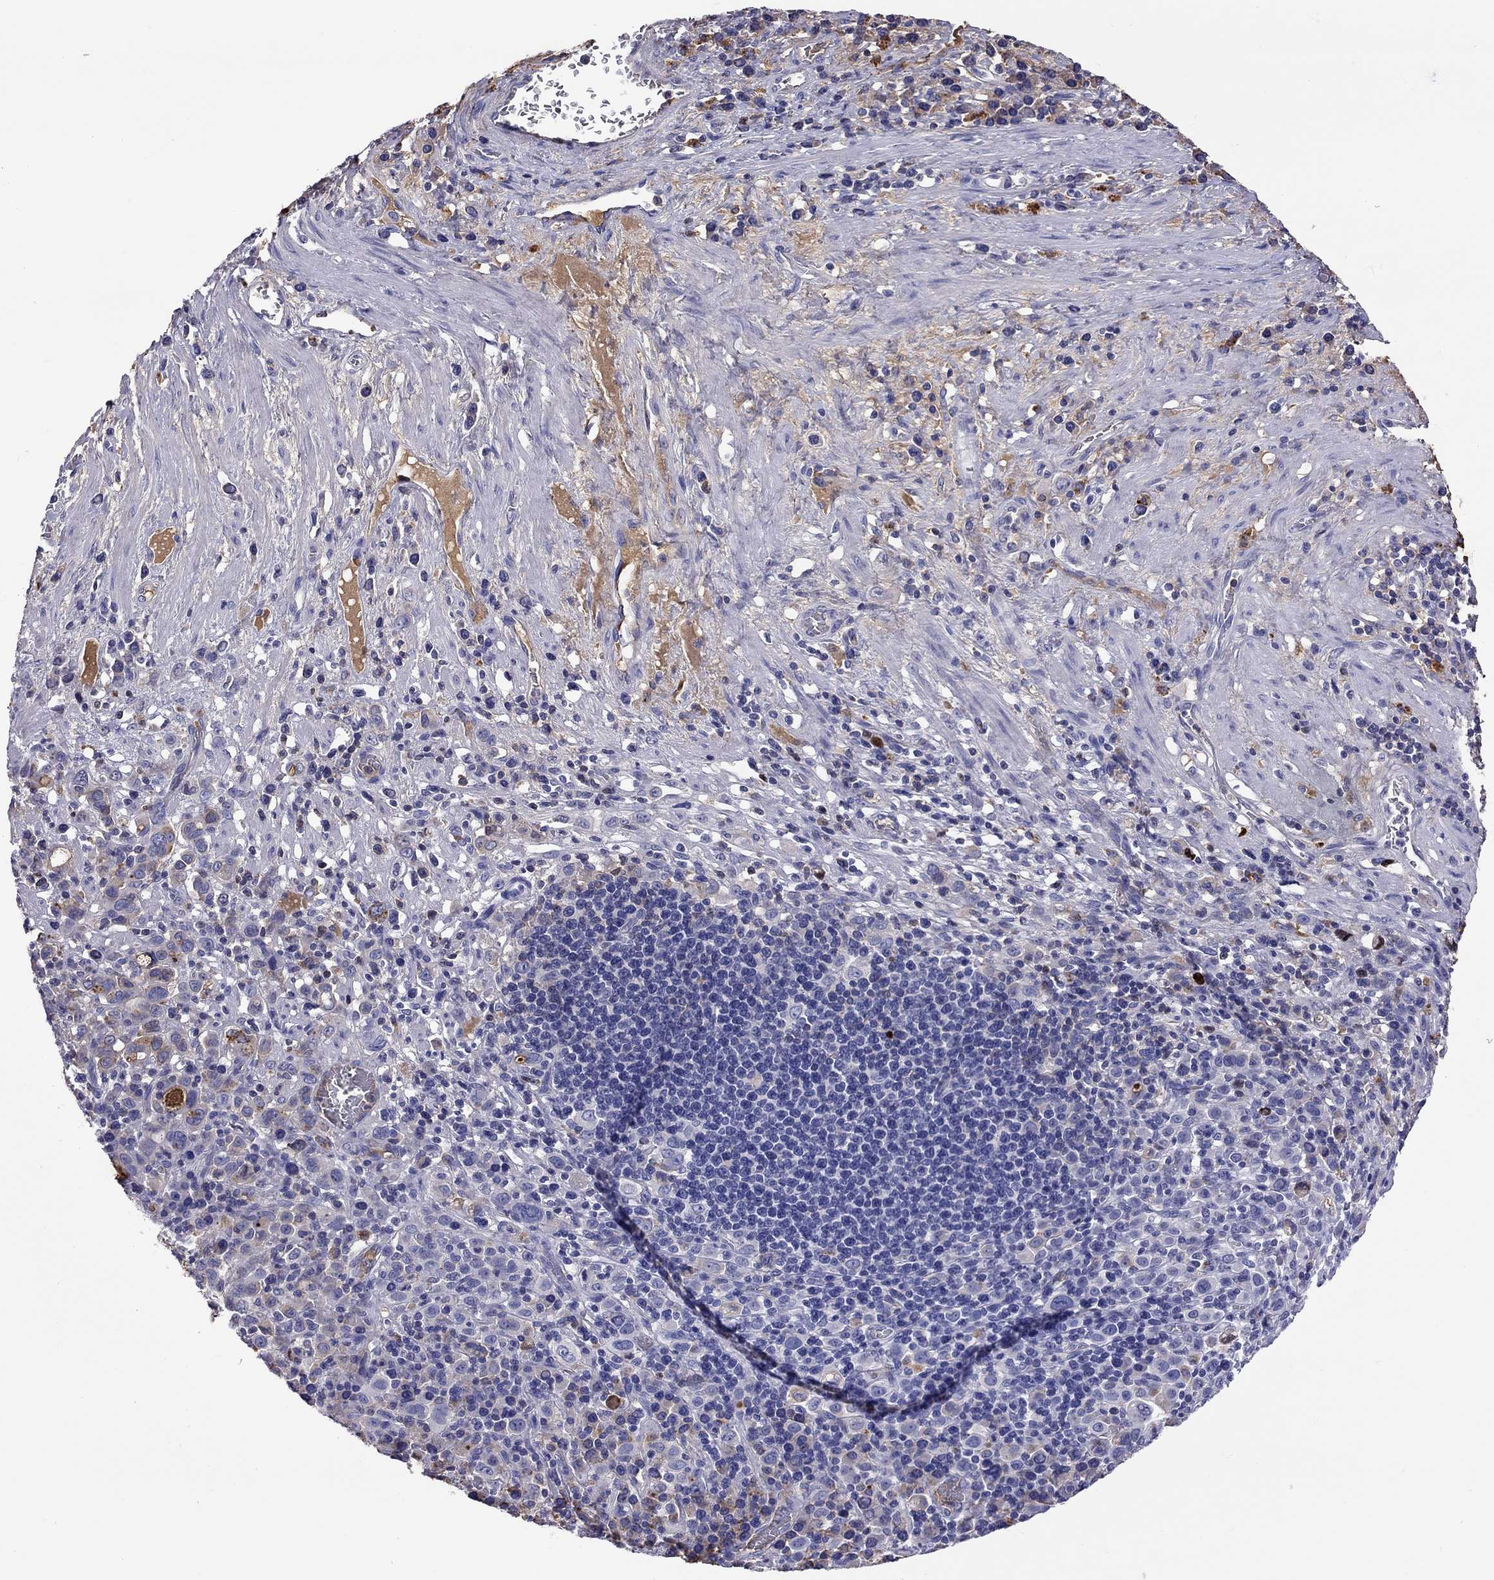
{"staining": {"intensity": "weak", "quantity": "<25%", "location": "cytoplasmic/membranous"}, "tissue": "stomach cancer", "cell_type": "Tumor cells", "image_type": "cancer", "snomed": [{"axis": "morphology", "description": "Adenocarcinoma, NOS"}, {"axis": "topography", "description": "Stomach, upper"}], "caption": "There is no significant positivity in tumor cells of stomach adenocarcinoma.", "gene": "SERPINA3", "patient": {"sex": "male", "age": 75}}